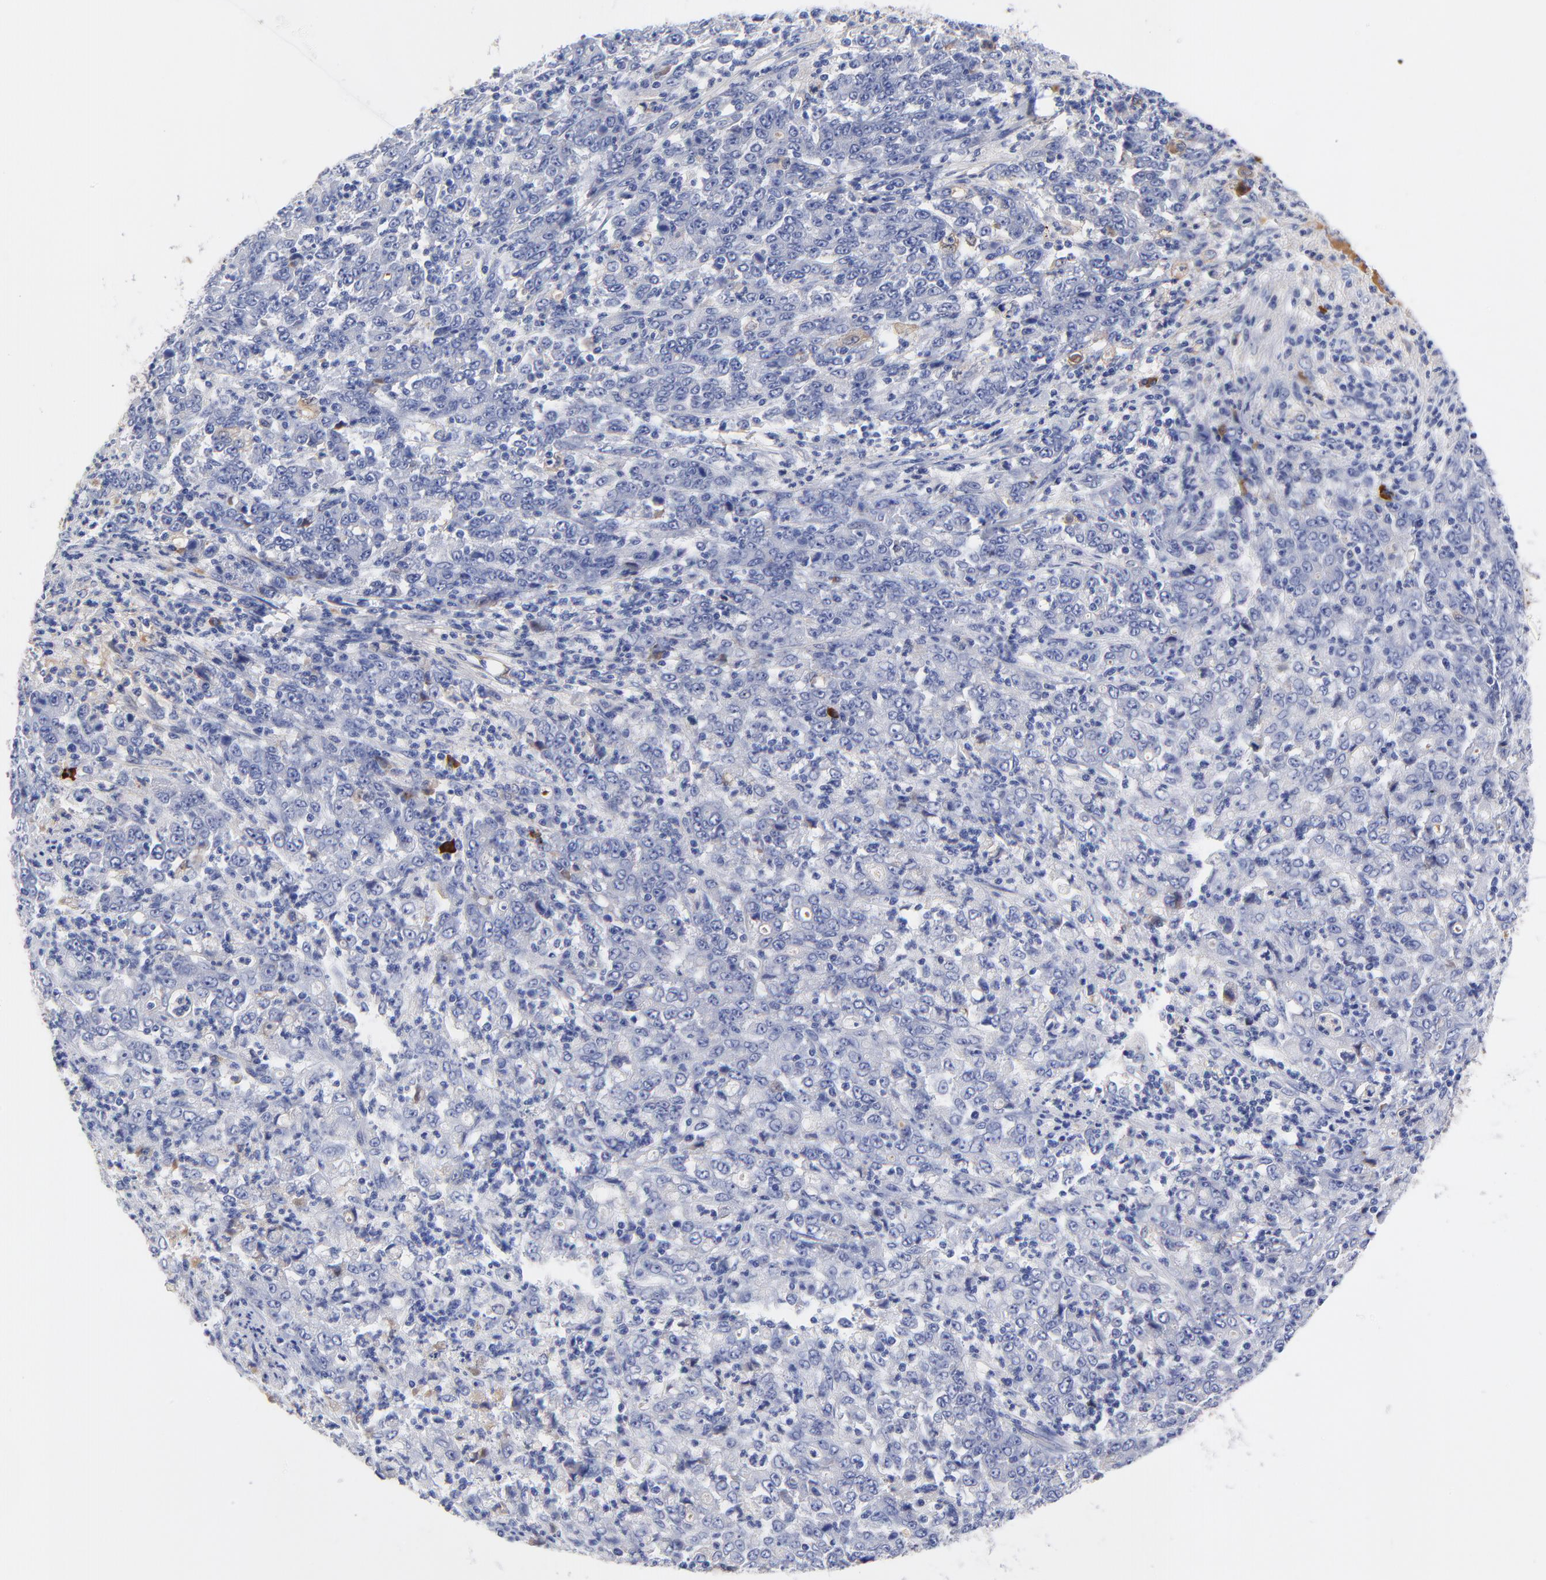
{"staining": {"intensity": "weak", "quantity": "25%-75%", "location": "cytoplasmic/membranous"}, "tissue": "stomach cancer", "cell_type": "Tumor cells", "image_type": "cancer", "snomed": [{"axis": "morphology", "description": "Adenocarcinoma, NOS"}, {"axis": "topography", "description": "Stomach, lower"}], "caption": "Immunohistochemistry photomicrograph of stomach adenocarcinoma stained for a protein (brown), which shows low levels of weak cytoplasmic/membranous positivity in approximately 25%-75% of tumor cells.", "gene": "IGLV3-10", "patient": {"sex": "female", "age": 71}}